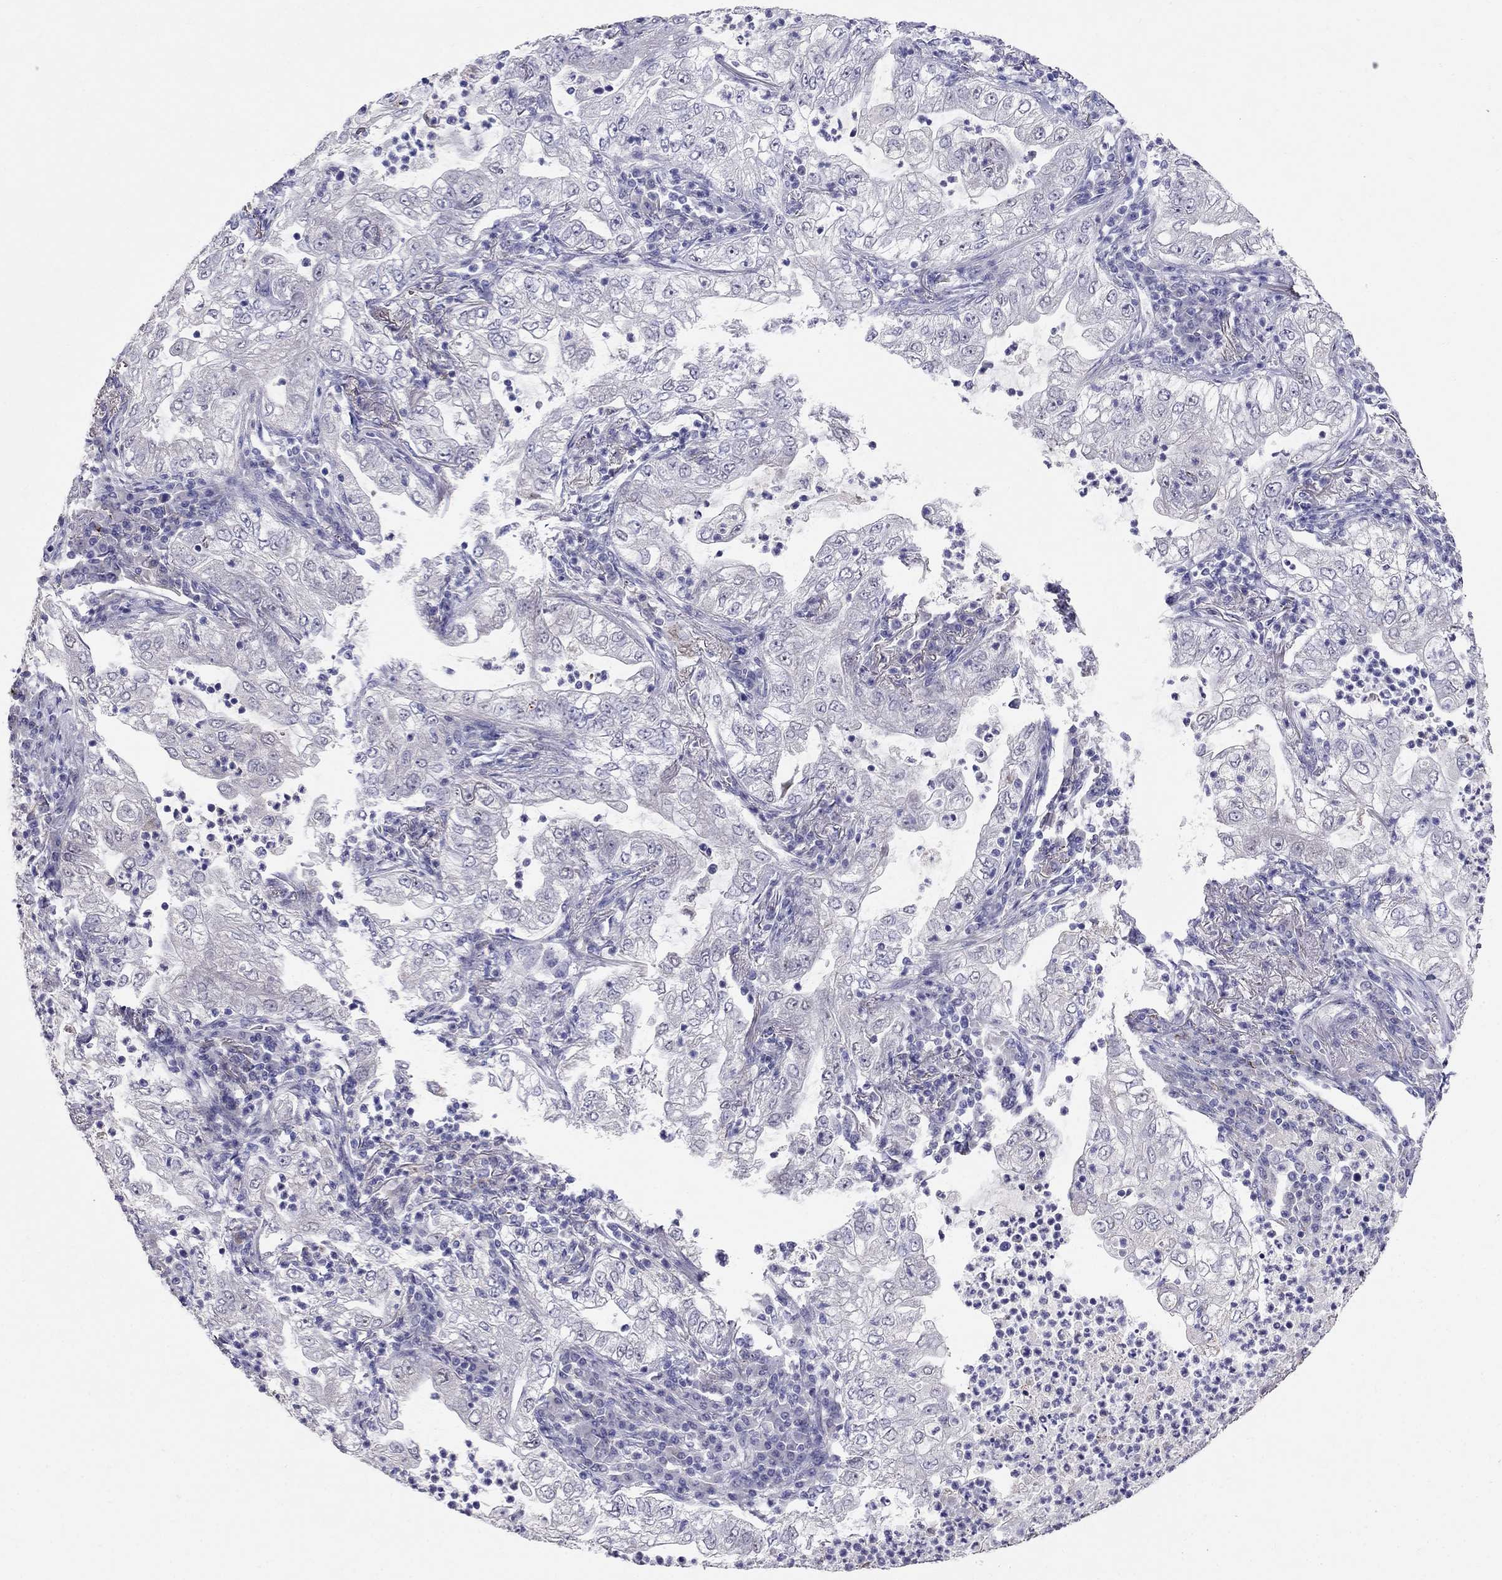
{"staining": {"intensity": "negative", "quantity": "none", "location": "none"}, "tissue": "lung cancer", "cell_type": "Tumor cells", "image_type": "cancer", "snomed": [{"axis": "morphology", "description": "Adenocarcinoma, NOS"}, {"axis": "topography", "description": "Lung"}], "caption": "IHC of lung cancer (adenocarcinoma) displays no positivity in tumor cells.", "gene": "MYO3B", "patient": {"sex": "female", "age": 73}}